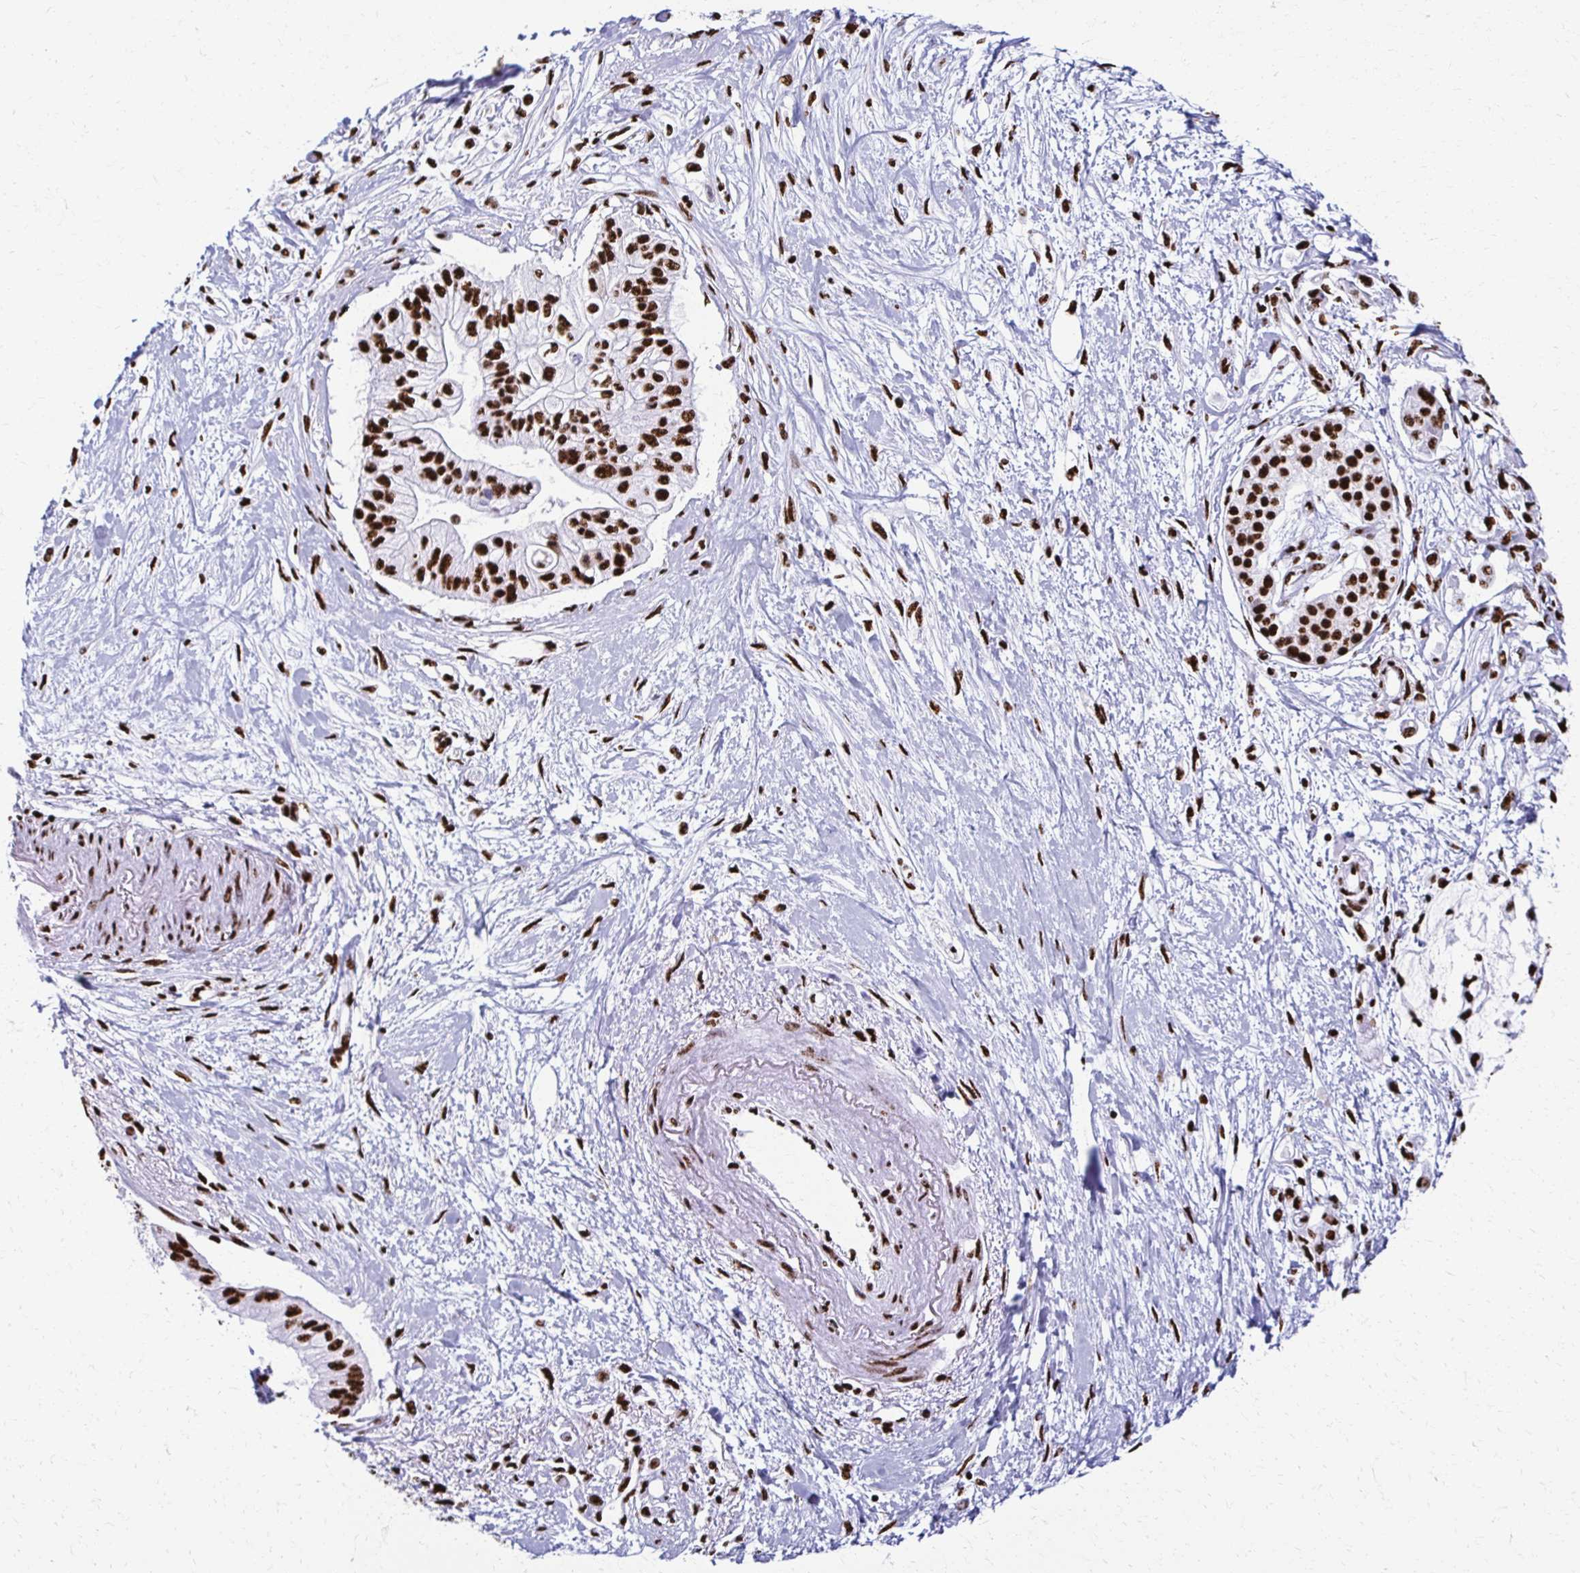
{"staining": {"intensity": "strong", "quantity": ">75%", "location": "nuclear"}, "tissue": "pancreatic cancer", "cell_type": "Tumor cells", "image_type": "cancer", "snomed": [{"axis": "morphology", "description": "Adenocarcinoma, NOS"}, {"axis": "topography", "description": "Pancreas"}], "caption": "There is high levels of strong nuclear staining in tumor cells of adenocarcinoma (pancreatic), as demonstrated by immunohistochemical staining (brown color).", "gene": "NONO", "patient": {"sex": "female", "age": 77}}